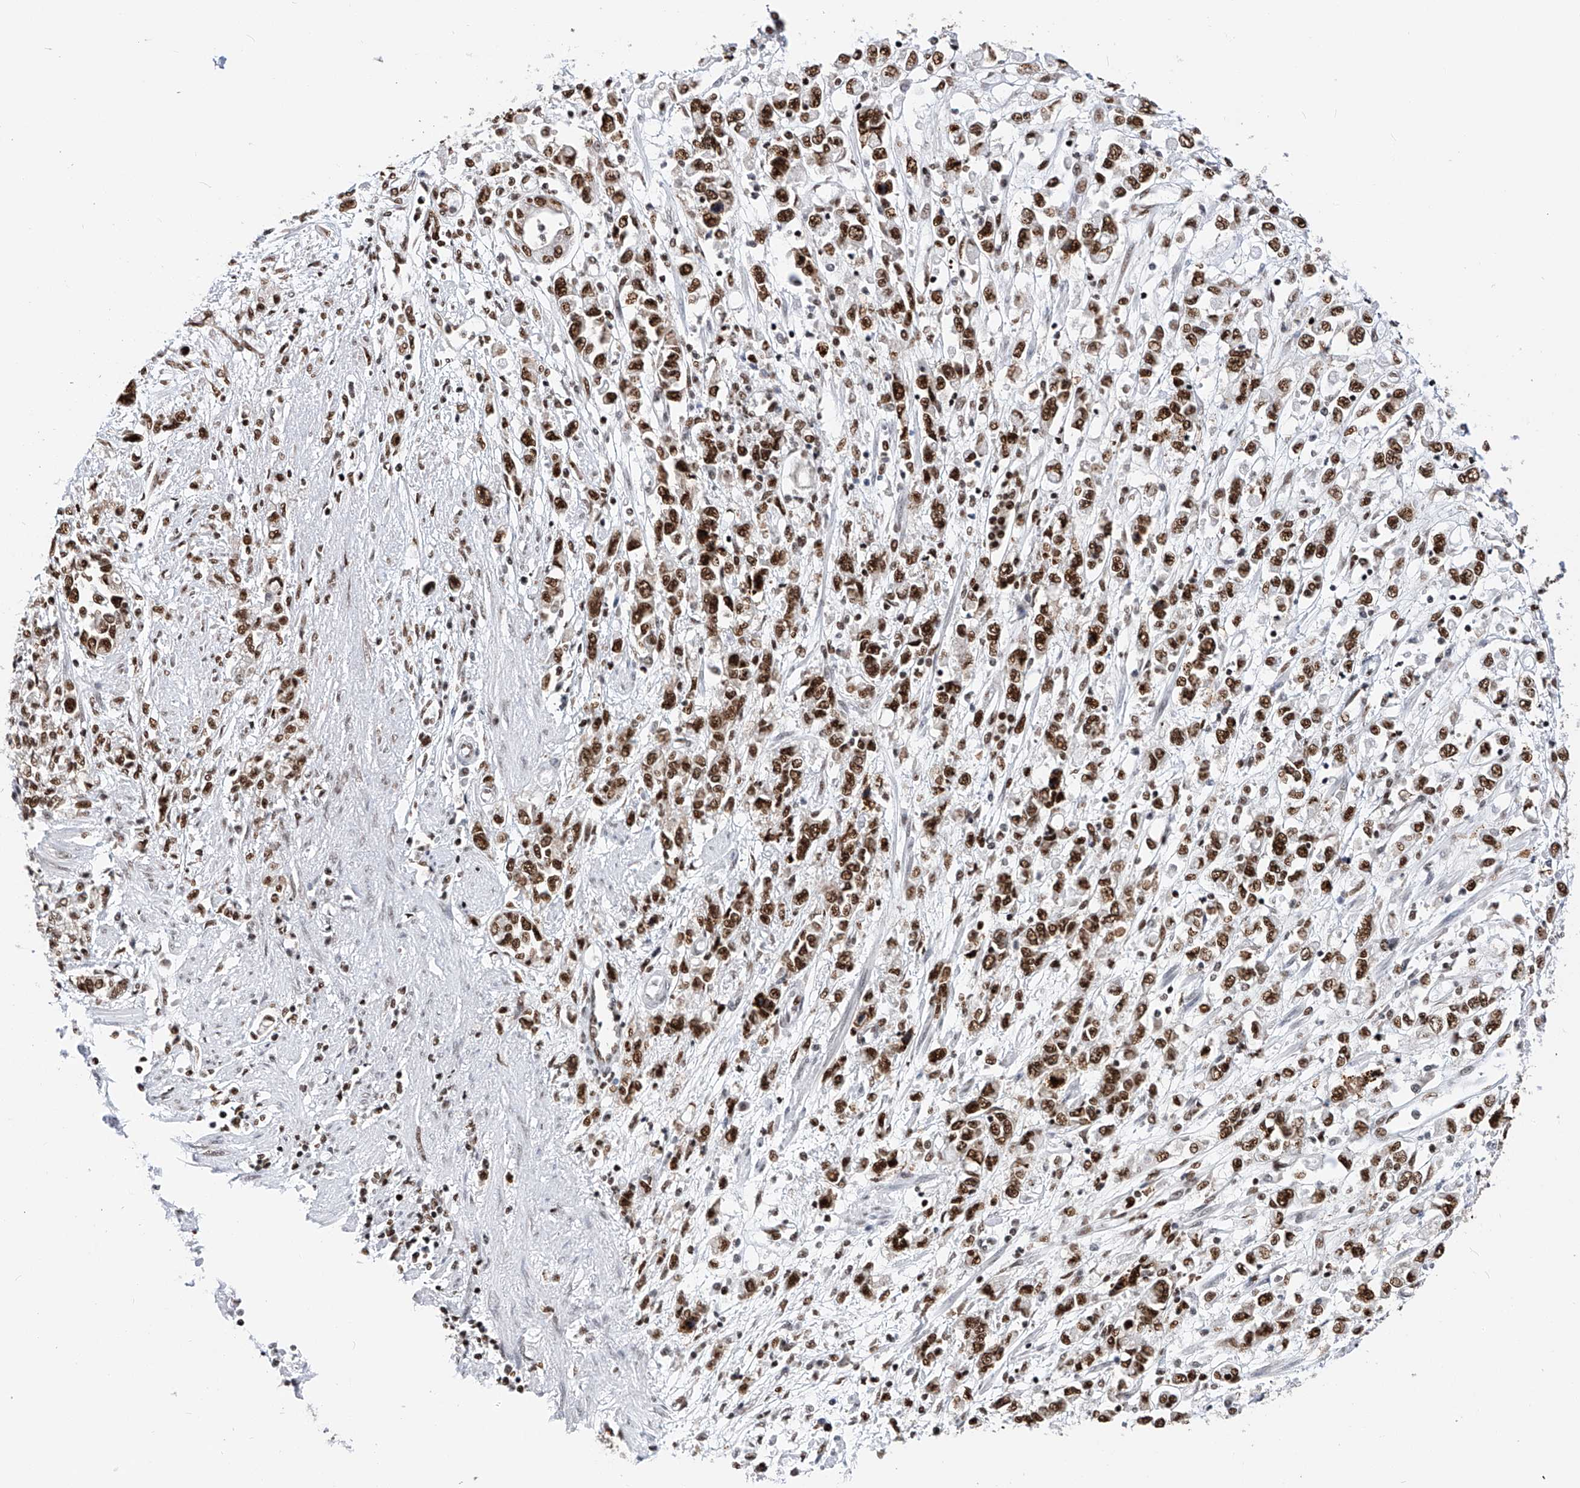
{"staining": {"intensity": "strong", "quantity": ">75%", "location": "nuclear"}, "tissue": "stomach cancer", "cell_type": "Tumor cells", "image_type": "cancer", "snomed": [{"axis": "morphology", "description": "Adenocarcinoma, NOS"}, {"axis": "topography", "description": "Stomach"}], "caption": "An IHC image of tumor tissue is shown. Protein staining in brown labels strong nuclear positivity in stomach cancer (adenocarcinoma) within tumor cells. (DAB IHC with brightfield microscopy, high magnification).", "gene": "SRSF6", "patient": {"sex": "female", "age": 76}}